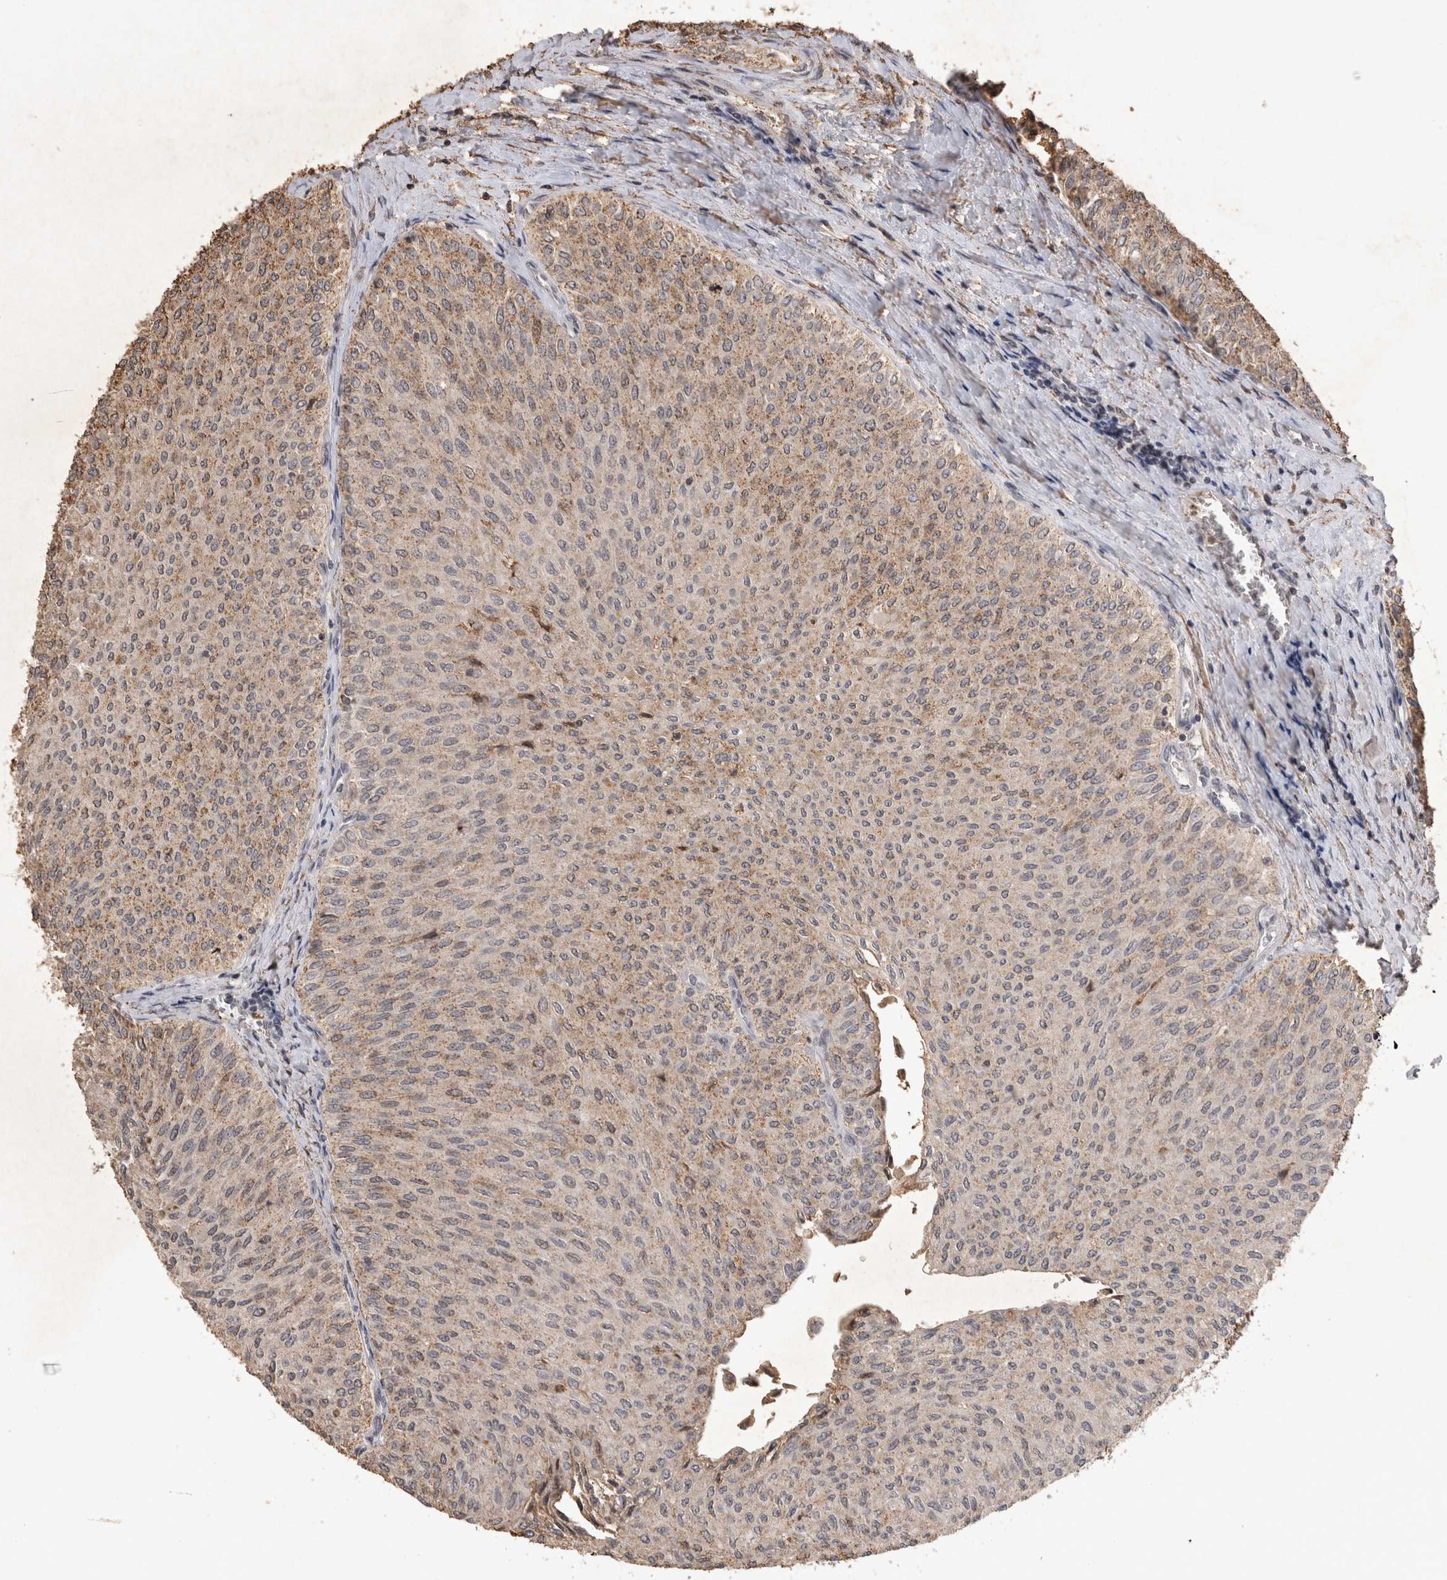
{"staining": {"intensity": "moderate", "quantity": "25%-75%", "location": "cytoplasmic/membranous"}, "tissue": "urothelial cancer", "cell_type": "Tumor cells", "image_type": "cancer", "snomed": [{"axis": "morphology", "description": "Urothelial carcinoma, Low grade"}, {"axis": "topography", "description": "Urinary bladder"}], "caption": "A photomicrograph showing moderate cytoplasmic/membranous expression in about 25%-75% of tumor cells in urothelial cancer, as visualized by brown immunohistochemical staining.", "gene": "HRK", "patient": {"sex": "male", "age": 78}}